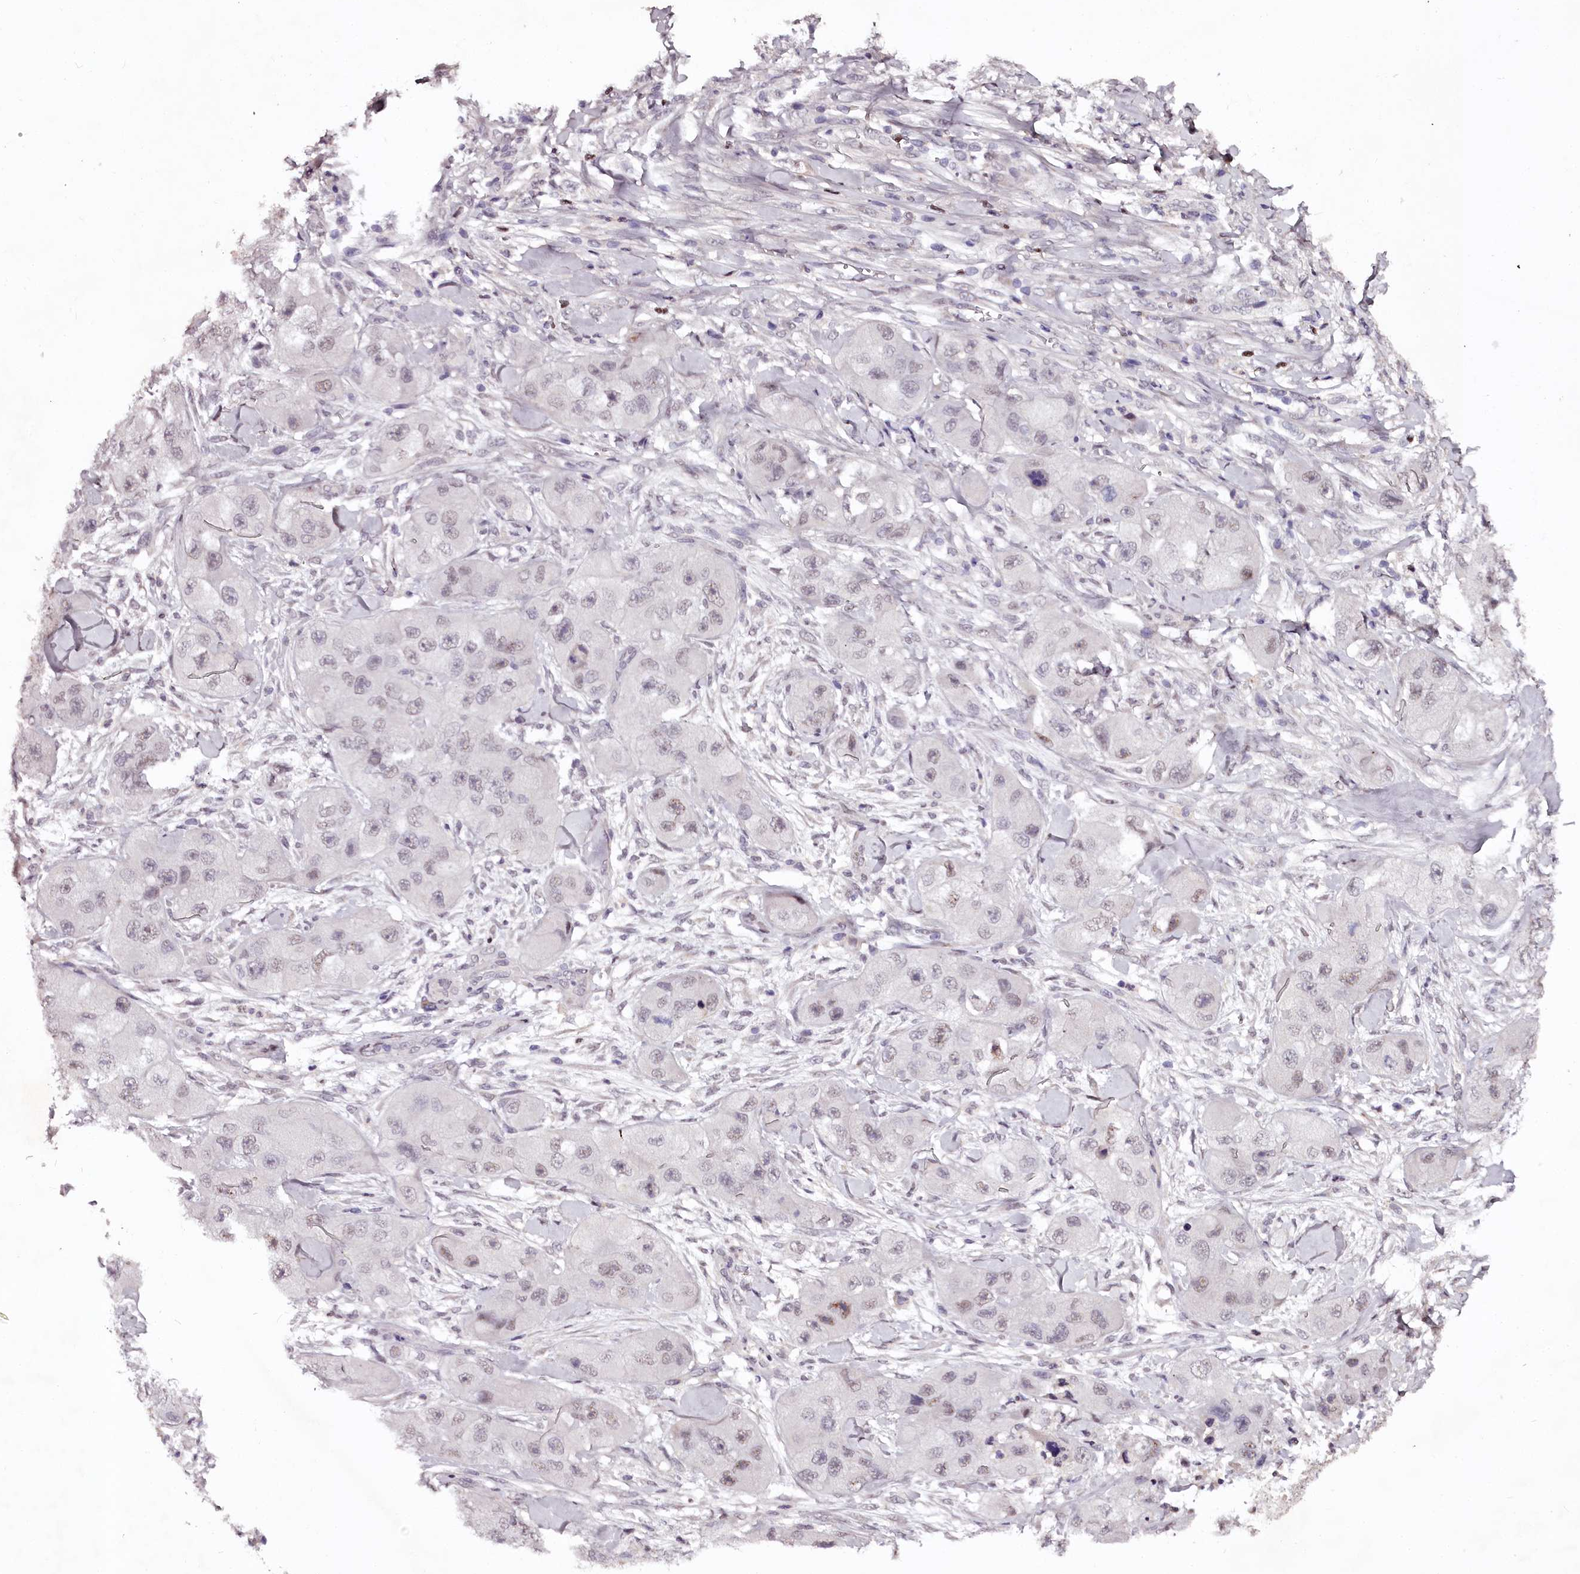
{"staining": {"intensity": "negative", "quantity": "none", "location": "none"}, "tissue": "skin cancer", "cell_type": "Tumor cells", "image_type": "cancer", "snomed": [{"axis": "morphology", "description": "Squamous cell carcinoma, NOS"}, {"axis": "topography", "description": "Skin"}, {"axis": "topography", "description": "Subcutis"}], "caption": "An immunohistochemistry histopathology image of skin squamous cell carcinoma is shown. There is no staining in tumor cells of skin squamous cell carcinoma.", "gene": "MAML3", "patient": {"sex": "male", "age": 73}}